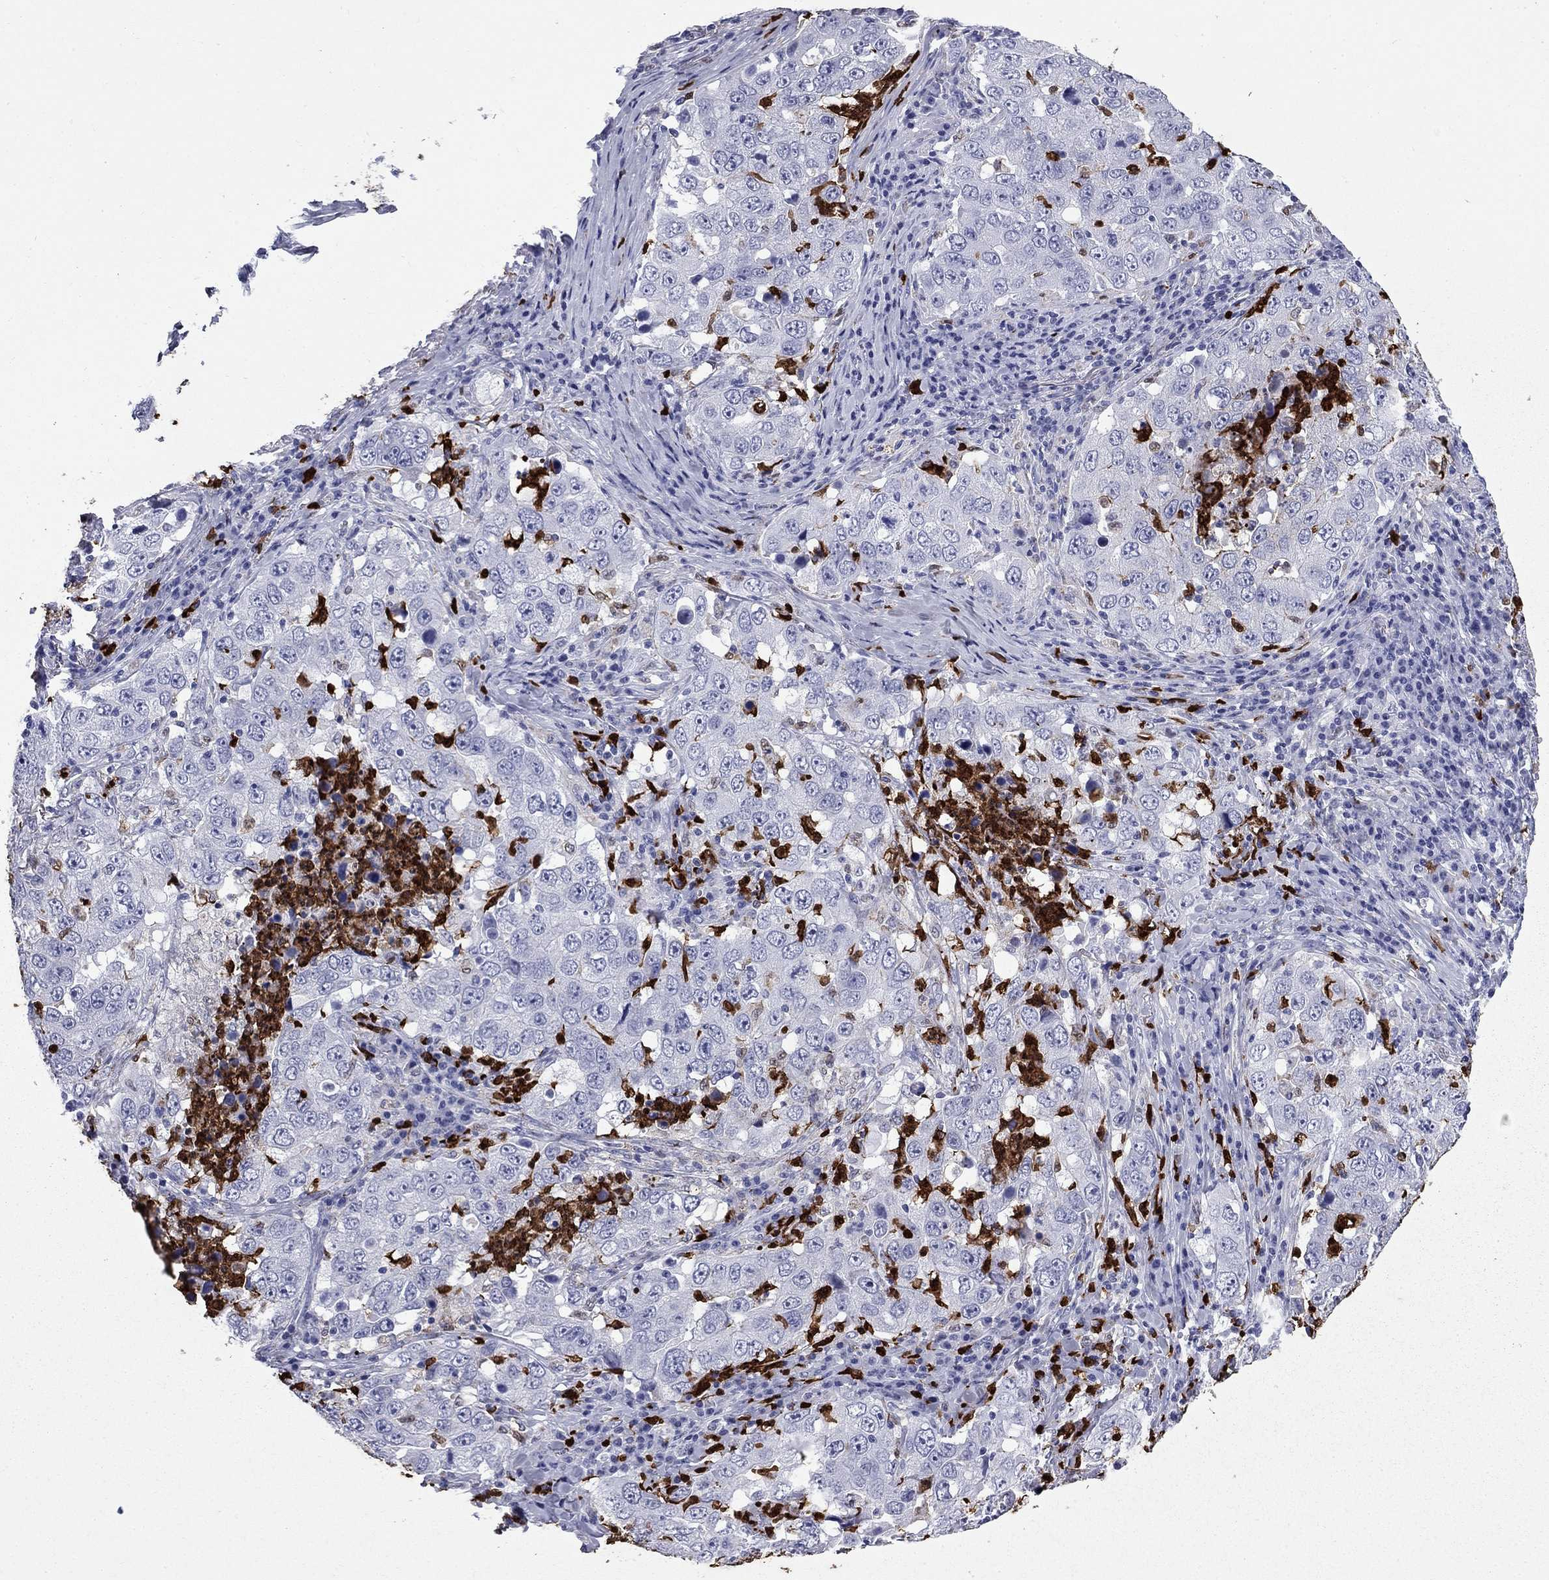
{"staining": {"intensity": "negative", "quantity": "none", "location": "none"}, "tissue": "lung cancer", "cell_type": "Tumor cells", "image_type": "cancer", "snomed": [{"axis": "morphology", "description": "Adenocarcinoma, NOS"}, {"axis": "topography", "description": "Lung"}], "caption": "Tumor cells show no significant expression in lung cancer. The staining is performed using DAB (3,3'-diaminobenzidine) brown chromogen with nuclei counter-stained in using hematoxylin.", "gene": "TRIM29", "patient": {"sex": "male", "age": 73}}